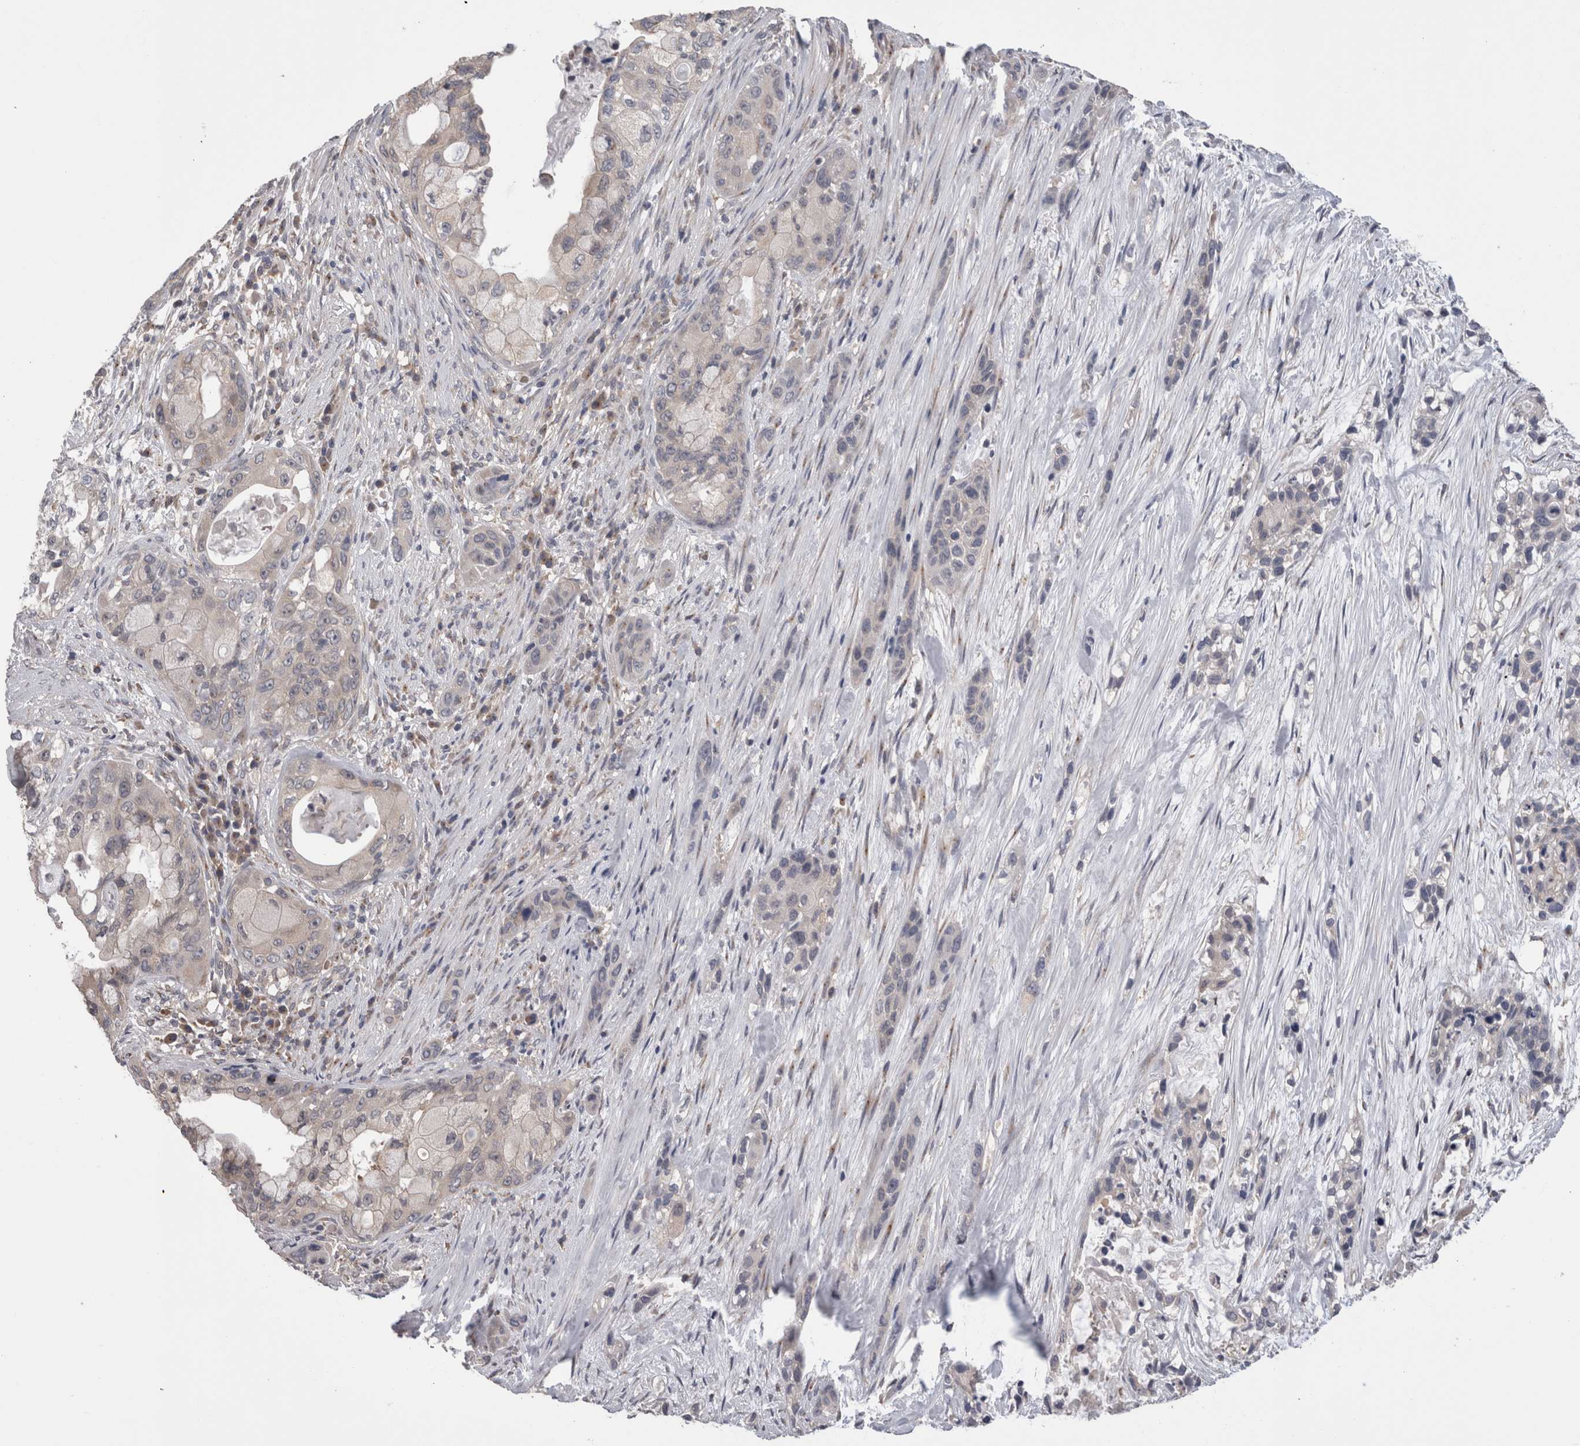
{"staining": {"intensity": "negative", "quantity": "none", "location": "none"}, "tissue": "pancreatic cancer", "cell_type": "Tumor cells", "image_type": "cancer", "snomed": [{"axis": "morphology", "description": "Adenocarcinoma, NOS"}, {"axis": "topography", "description": "Pancreas"}], "caption": "An image of human adenocarcinoma (pancreatic) is negative for staining in tumor cells. The staining is performed using DAB (3,3'-diaminobenzidine) brown chromogen with nuclei counter-stained in using hematoxylin.", "gene": "DCTN6", "patient": {"sex": "male", "age": 53}}